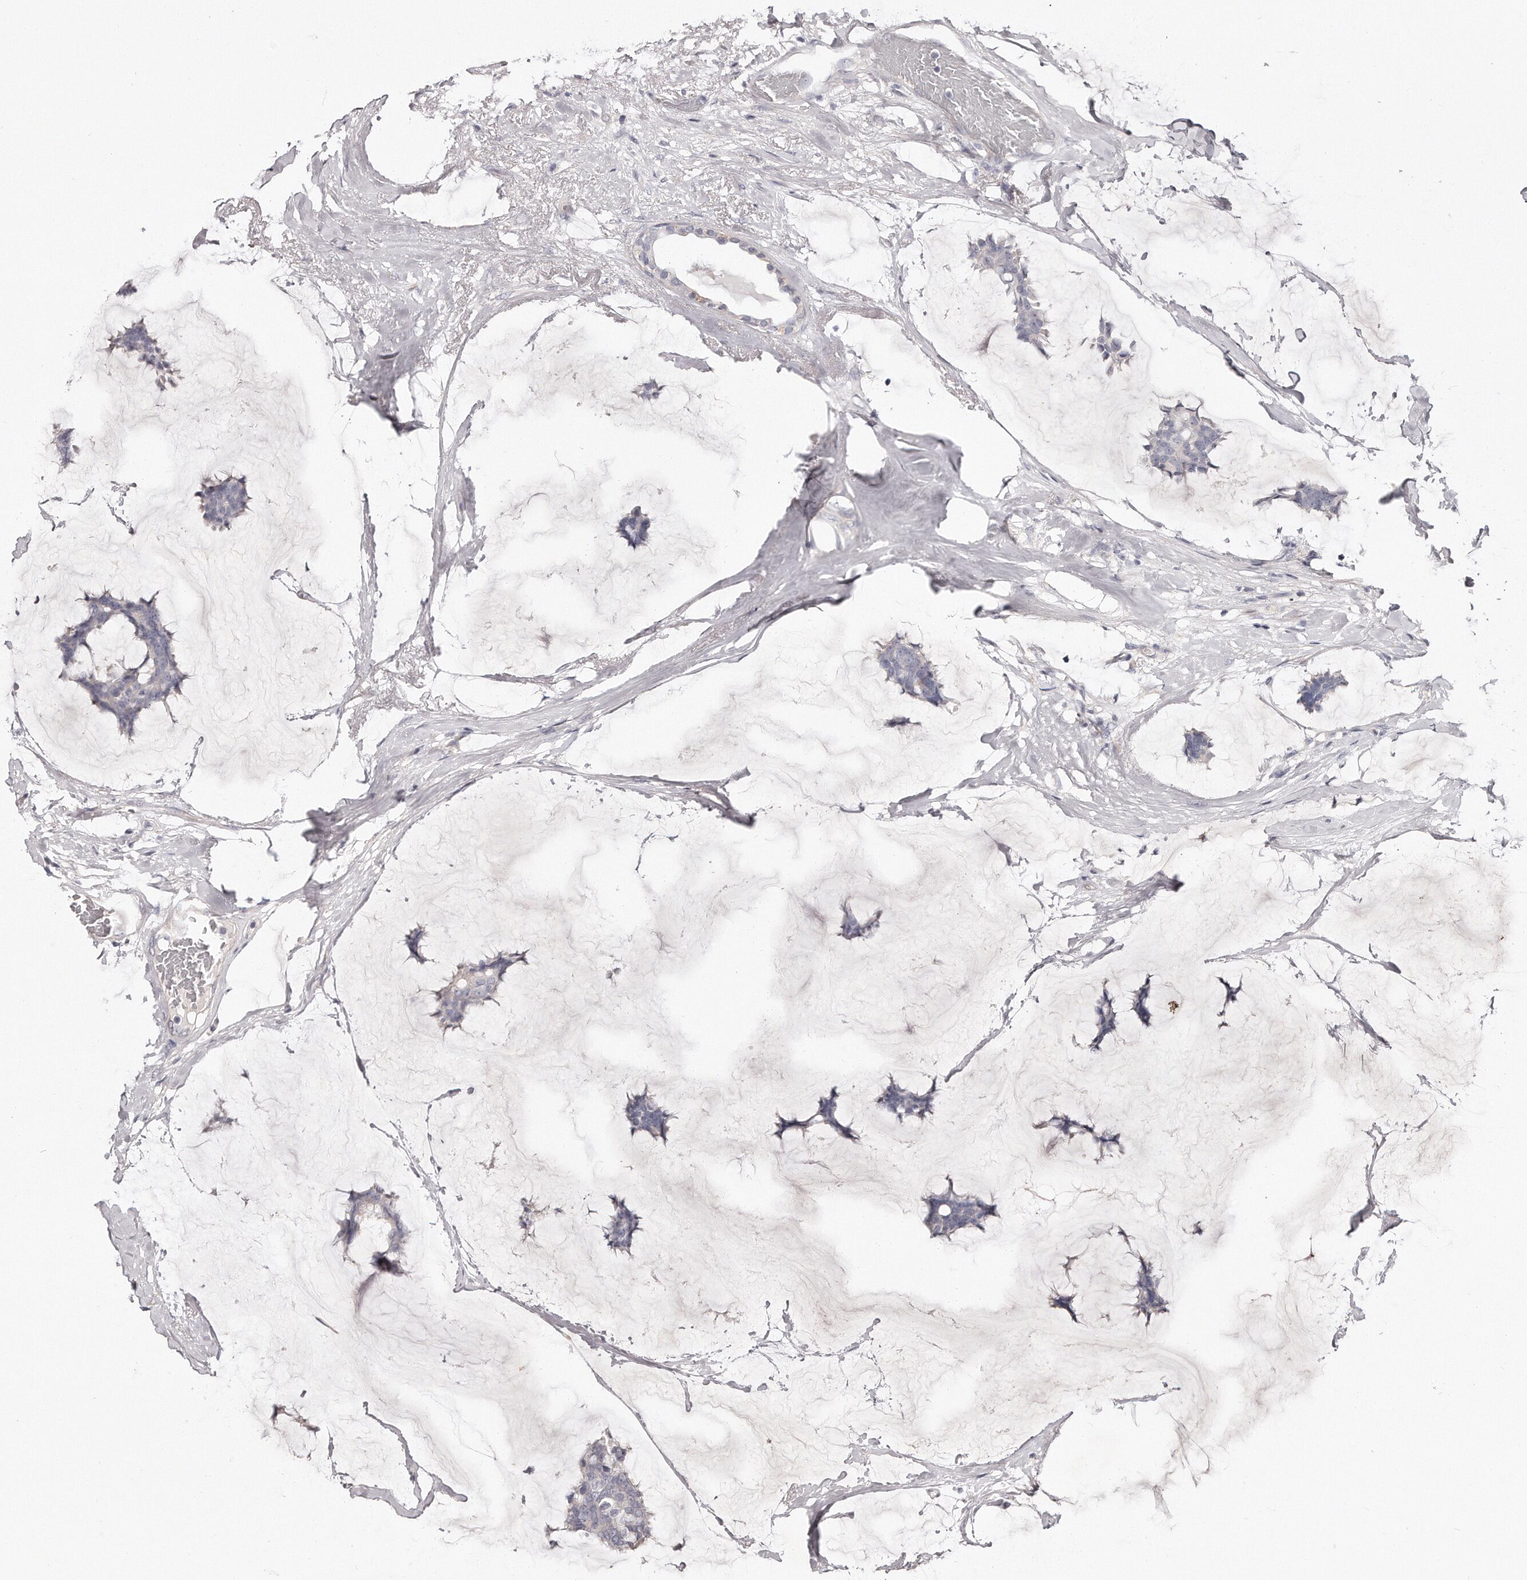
{"staining": {"intensity": "negative", "quantity": "none", "location": "none"}, "tissue": "breast cancer", "cell_type": "Tumor cells", "image_type": "cancer", "snomed": [{"axis": "morphology", "description": "Duct carcinoma"}, {"axis": "topography", "description": "Breast"}], "caption": "Tumor cells show no significant protein positivity in breast cancer.", "gene": "TTLL4", "patient": {"sex": "female", "age": 93}}